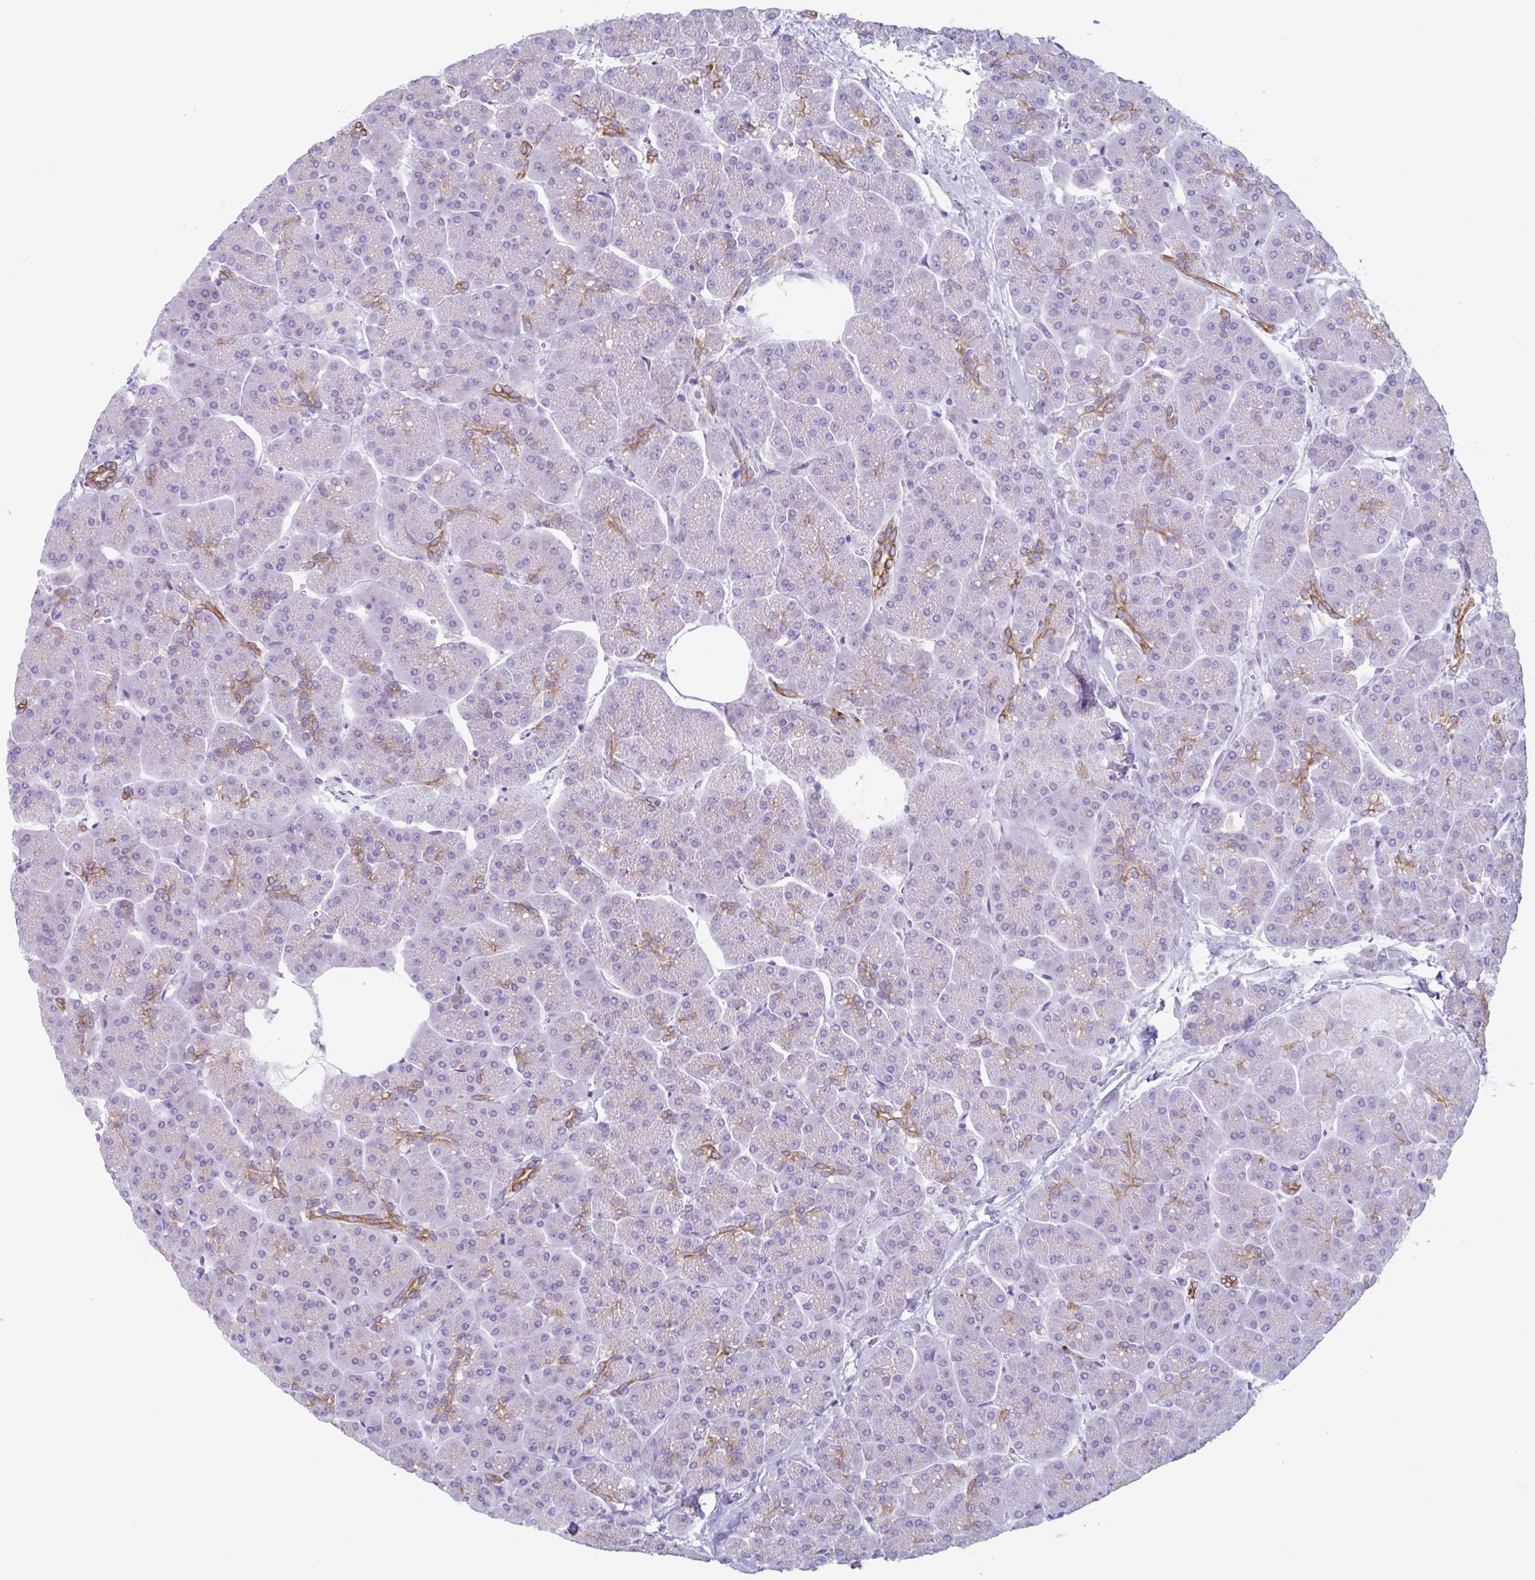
{"staining": {"intensity": "moderate", "quantity": "<25%", "location": "cytoplasmic/membranous"}, "tissue": "pancreas", "cell_type": "Exocrine glandular cells", "image_type": "normal", "snomed": [{"axis": "morphology", "description": "Normal tissue, NOS"}, {"axis": "topography", "description": "Pancreas"}, {"axis": "topography", "description": "Peripheral nerve tissue"}], "caption": "Human pancreas stained with a protein marker displays moderate staining in exocrine glandular cells.", "gene": "DTWD2", "patient": {"sex": "male", "age": 54}}